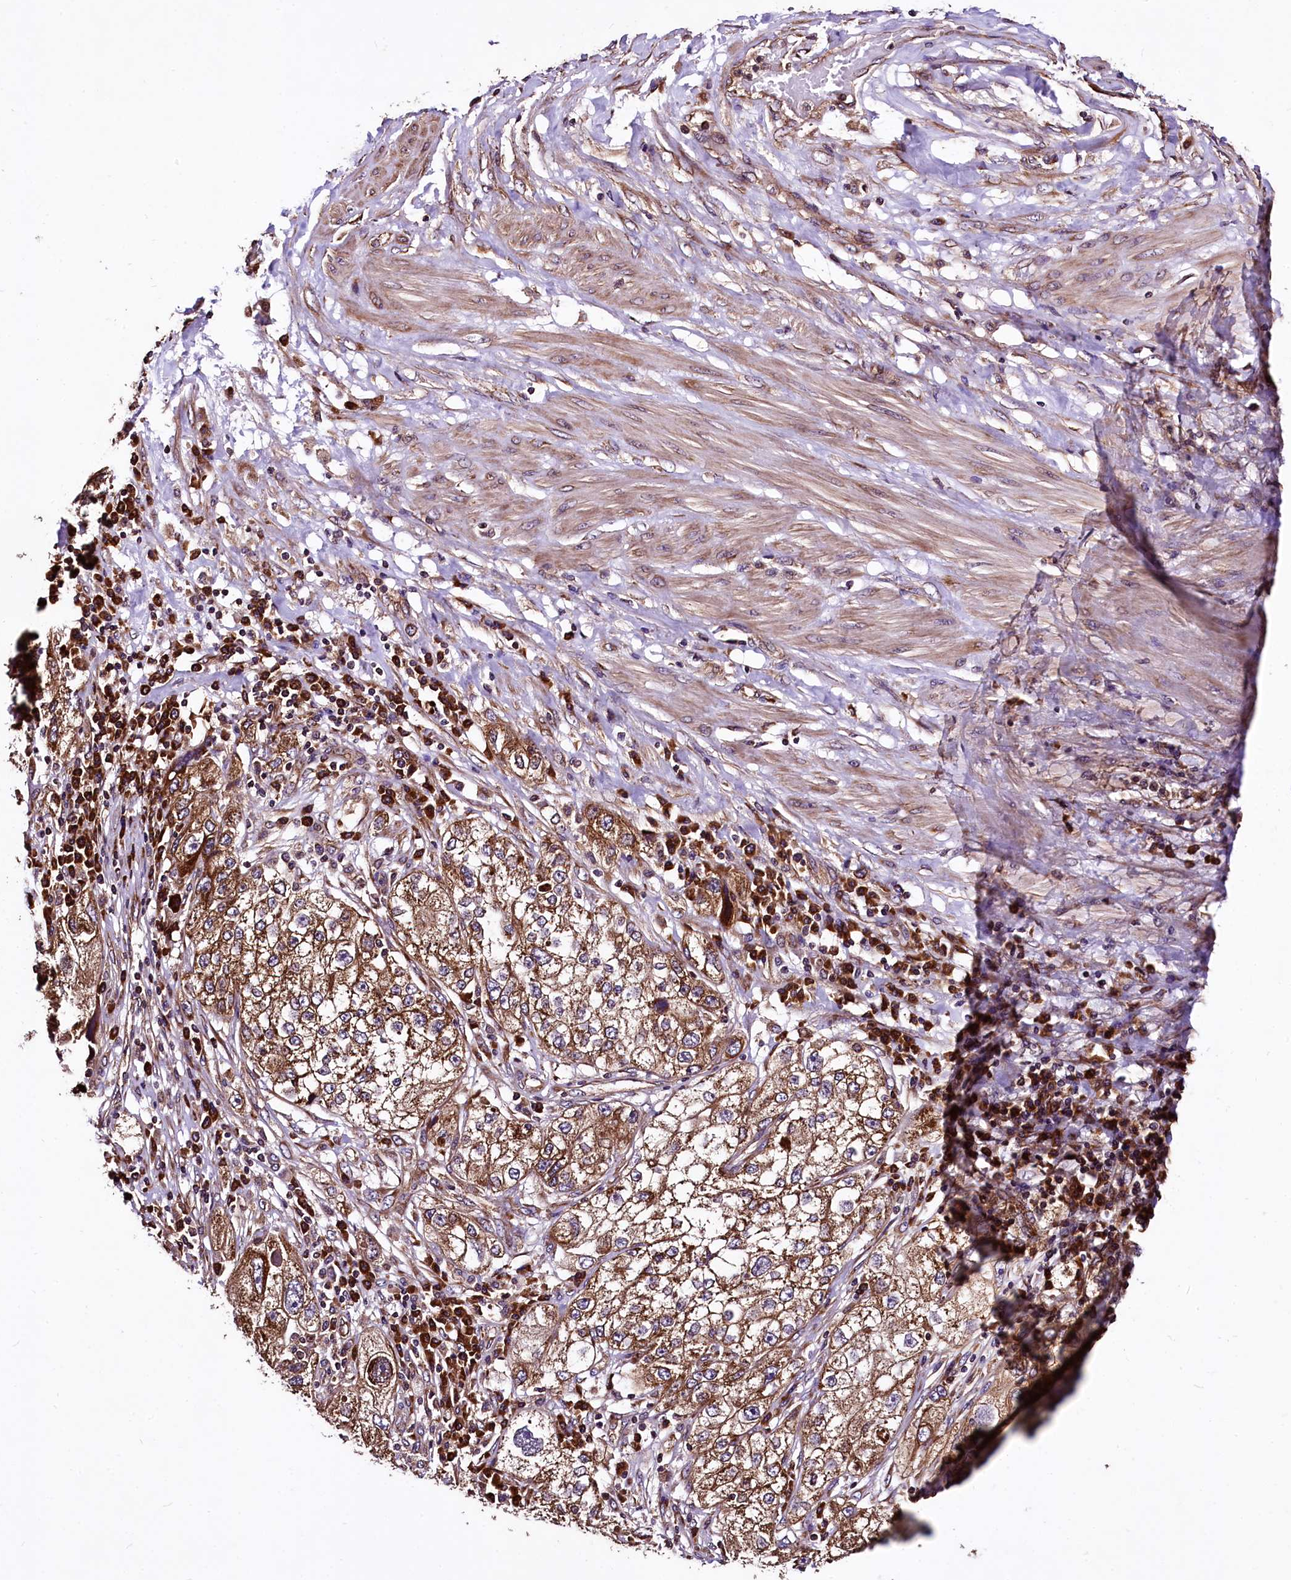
{"staining": {"intensity": "strong", "quantity": ">75%", "location": "cytoplasmic/membranous"}, "tissue": "endometrial cancer", "cell_type": "Tumor cells", "image_type": "cancer", "snomed": [{"axis": "morphology", "description": "Adenocarcinoma, NOS"}, {"axis": "topography", "description": "Endometrium"}], "caption": "Tumor cells show high levels of strong cytoplasmic/membranous staining in approximately >75% of cells in human adenocarcinoma (endometrial).", "gene": "LRSAM1", "patient": {"sex": "female", "age": 49}}